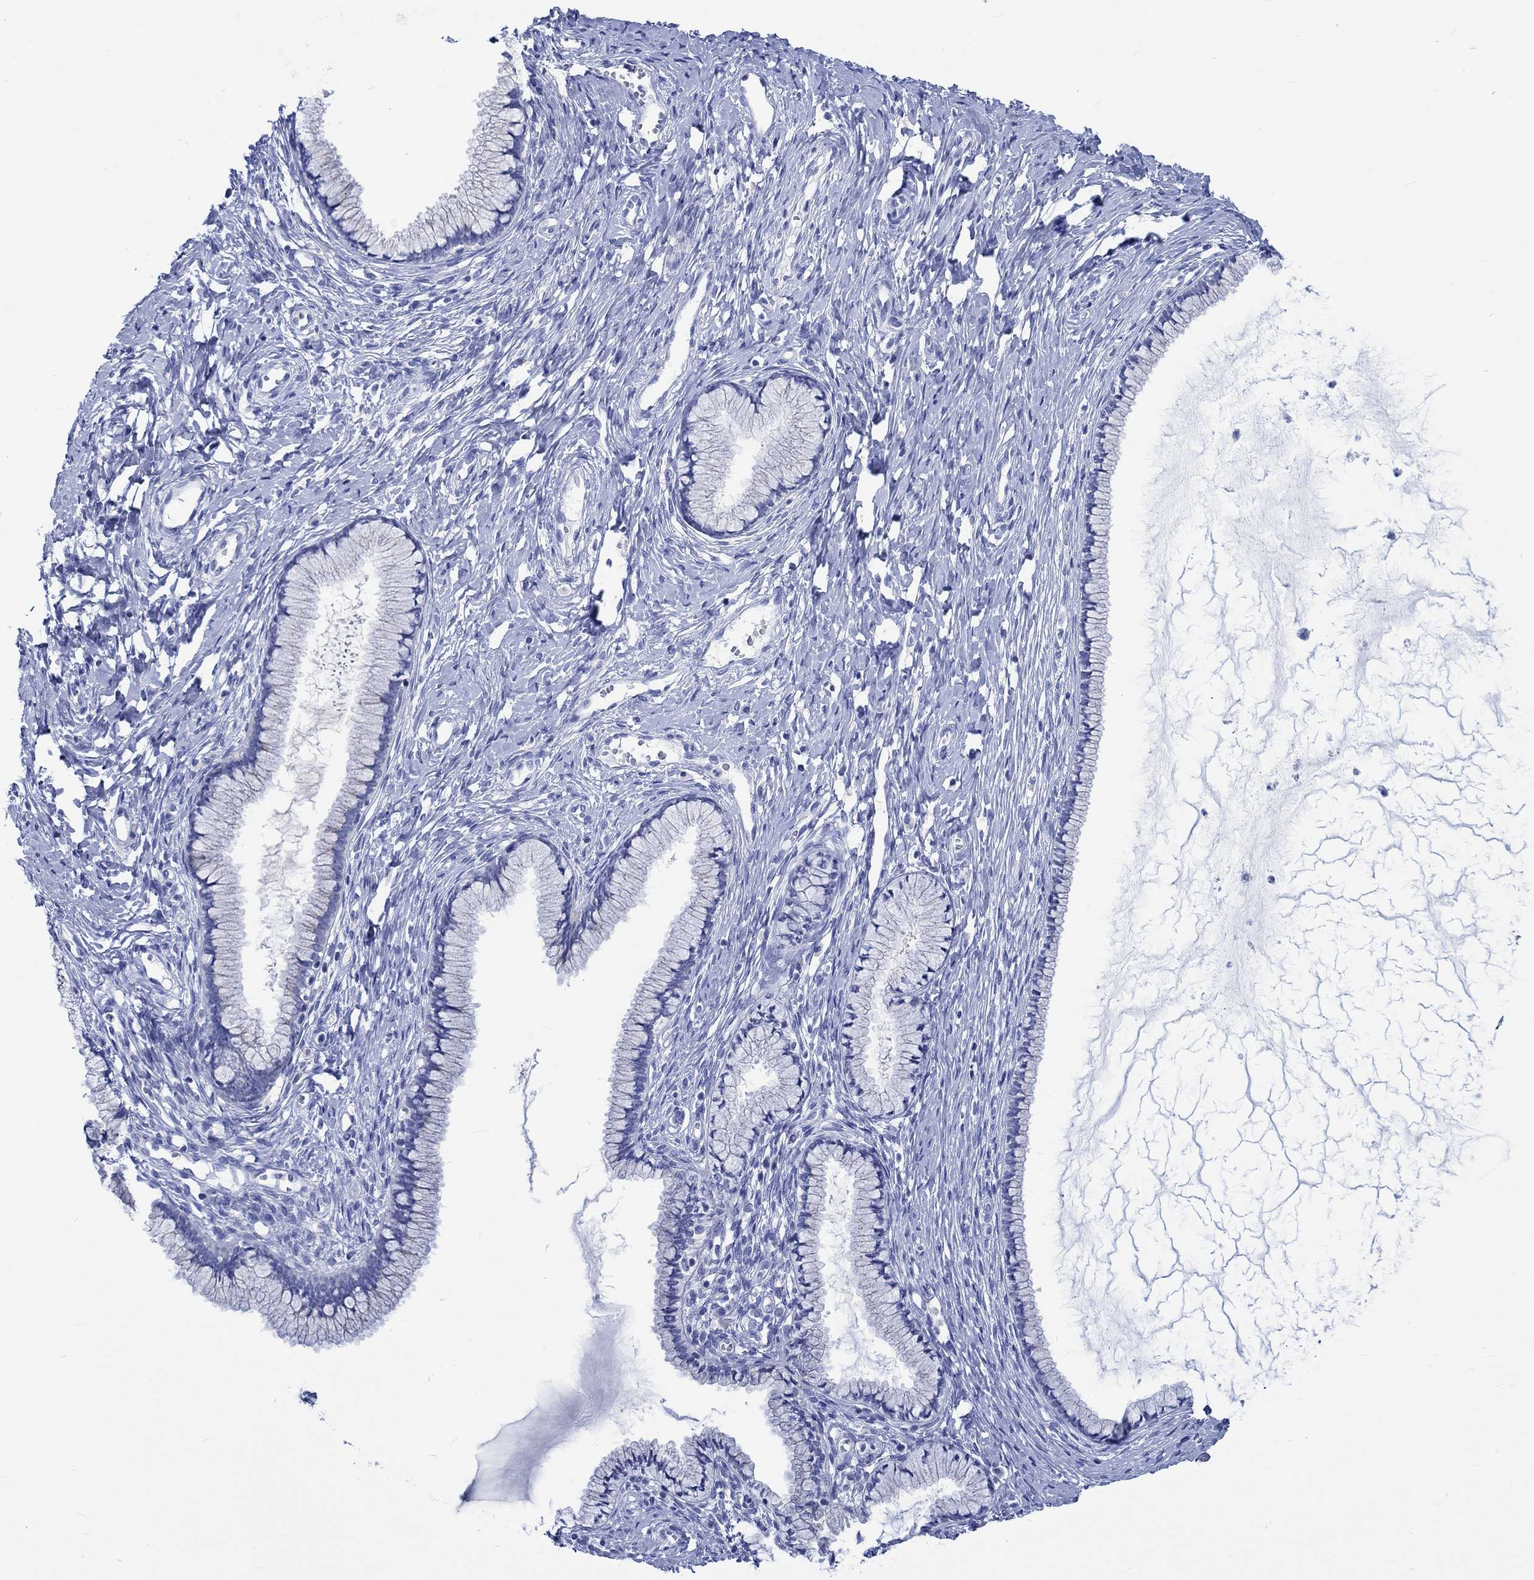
{"staining": {"intensity": "negative", "quantity": "none", "location": "none"}, "tissue": "cervix", "cell_type": "Glandular cells", "image_type": "normal", "snomed": [{"axis": "morphology", "description": "Normal tissue, NOS"}, {"axis": "topography", "description": "Cervix"}], "caption": "Protein analysis of normal cervix reveals no significant expression in glandular cells.", "gene": "PTPRN2", "patient": {"sex": "female", "age": 40}}